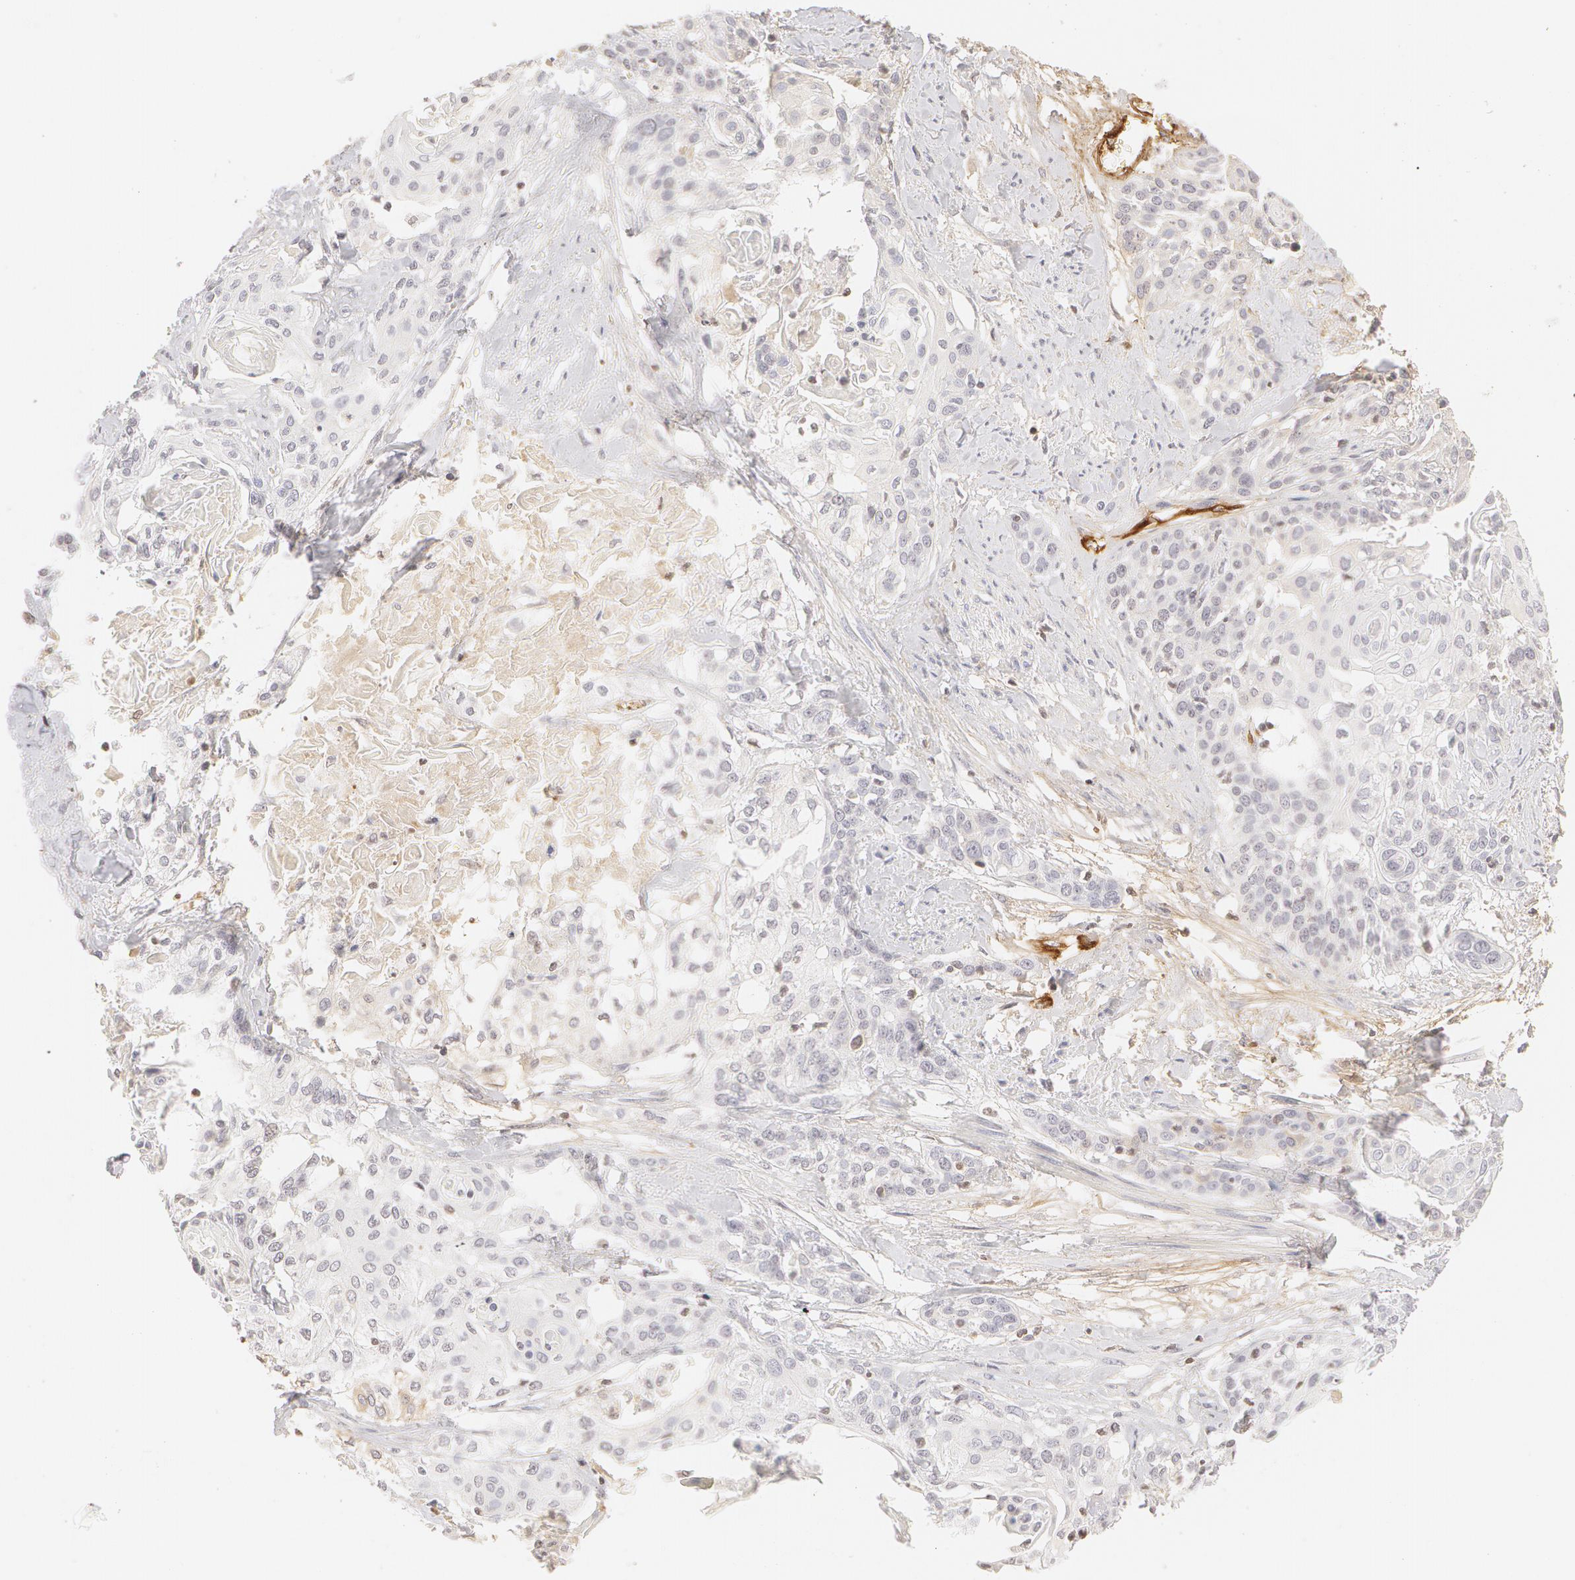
{"staining": {"intensity": "negative", "quantity": "none", "location": "none"}, "tissue": "cervical cancer", "cell_type": "Tumor cells", "image_type": "cancer", "snomed": [{"axis": "morphology", "description": "Squamous cell carcinoma, NOS"}, {"axis": "topography", "description": "Cervix"}], "caption": "Human cervical squamous cell carcinoma stained for a protein using immunohistochemistry (IHC) displays no positivity in tumor cells.", "gene": "VWF", "patient": {"sex": "female", "age": 57}}